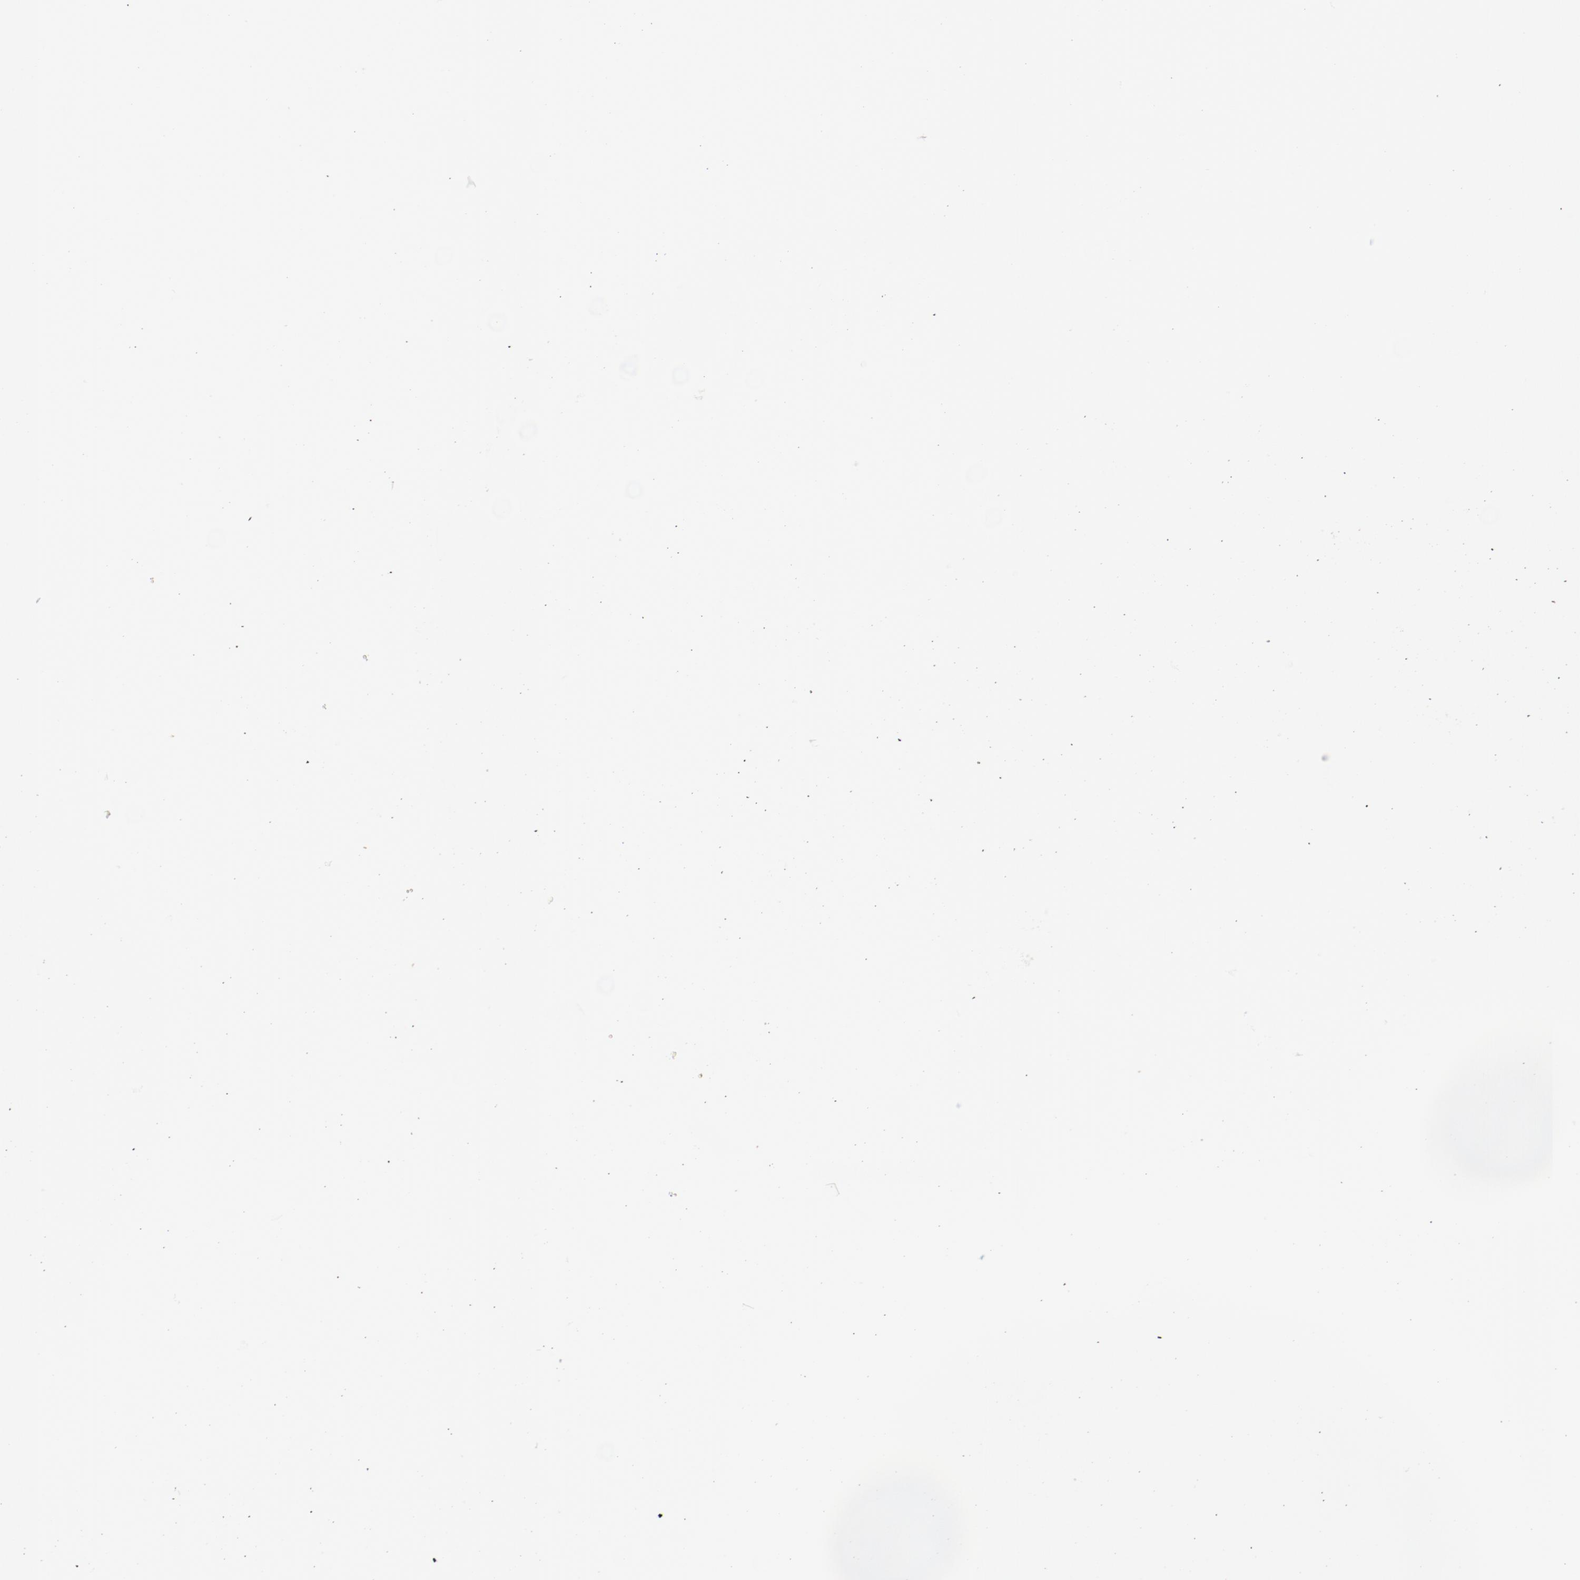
{"staining": {"intensity": "weak", "quantity": "25%-75%", "location": "cytoplasmic/membranous"}, "tissue": "urothelial cancer", "cell_type": "Tumor cells", "image_type": "cancer", "snomed": [{"axis": "morphology", "description": "Urothelial carcinoma, High grade"}, {"axis": "topography", "description": "Urinary bladder"}], "caption": "High-grade urothelial carcinoma stained for a protein displays weak cytoplasmic/membranous positivity in tumor cells.", "gene": "FGR", "patient": {"sex": "male", "age": 66}}